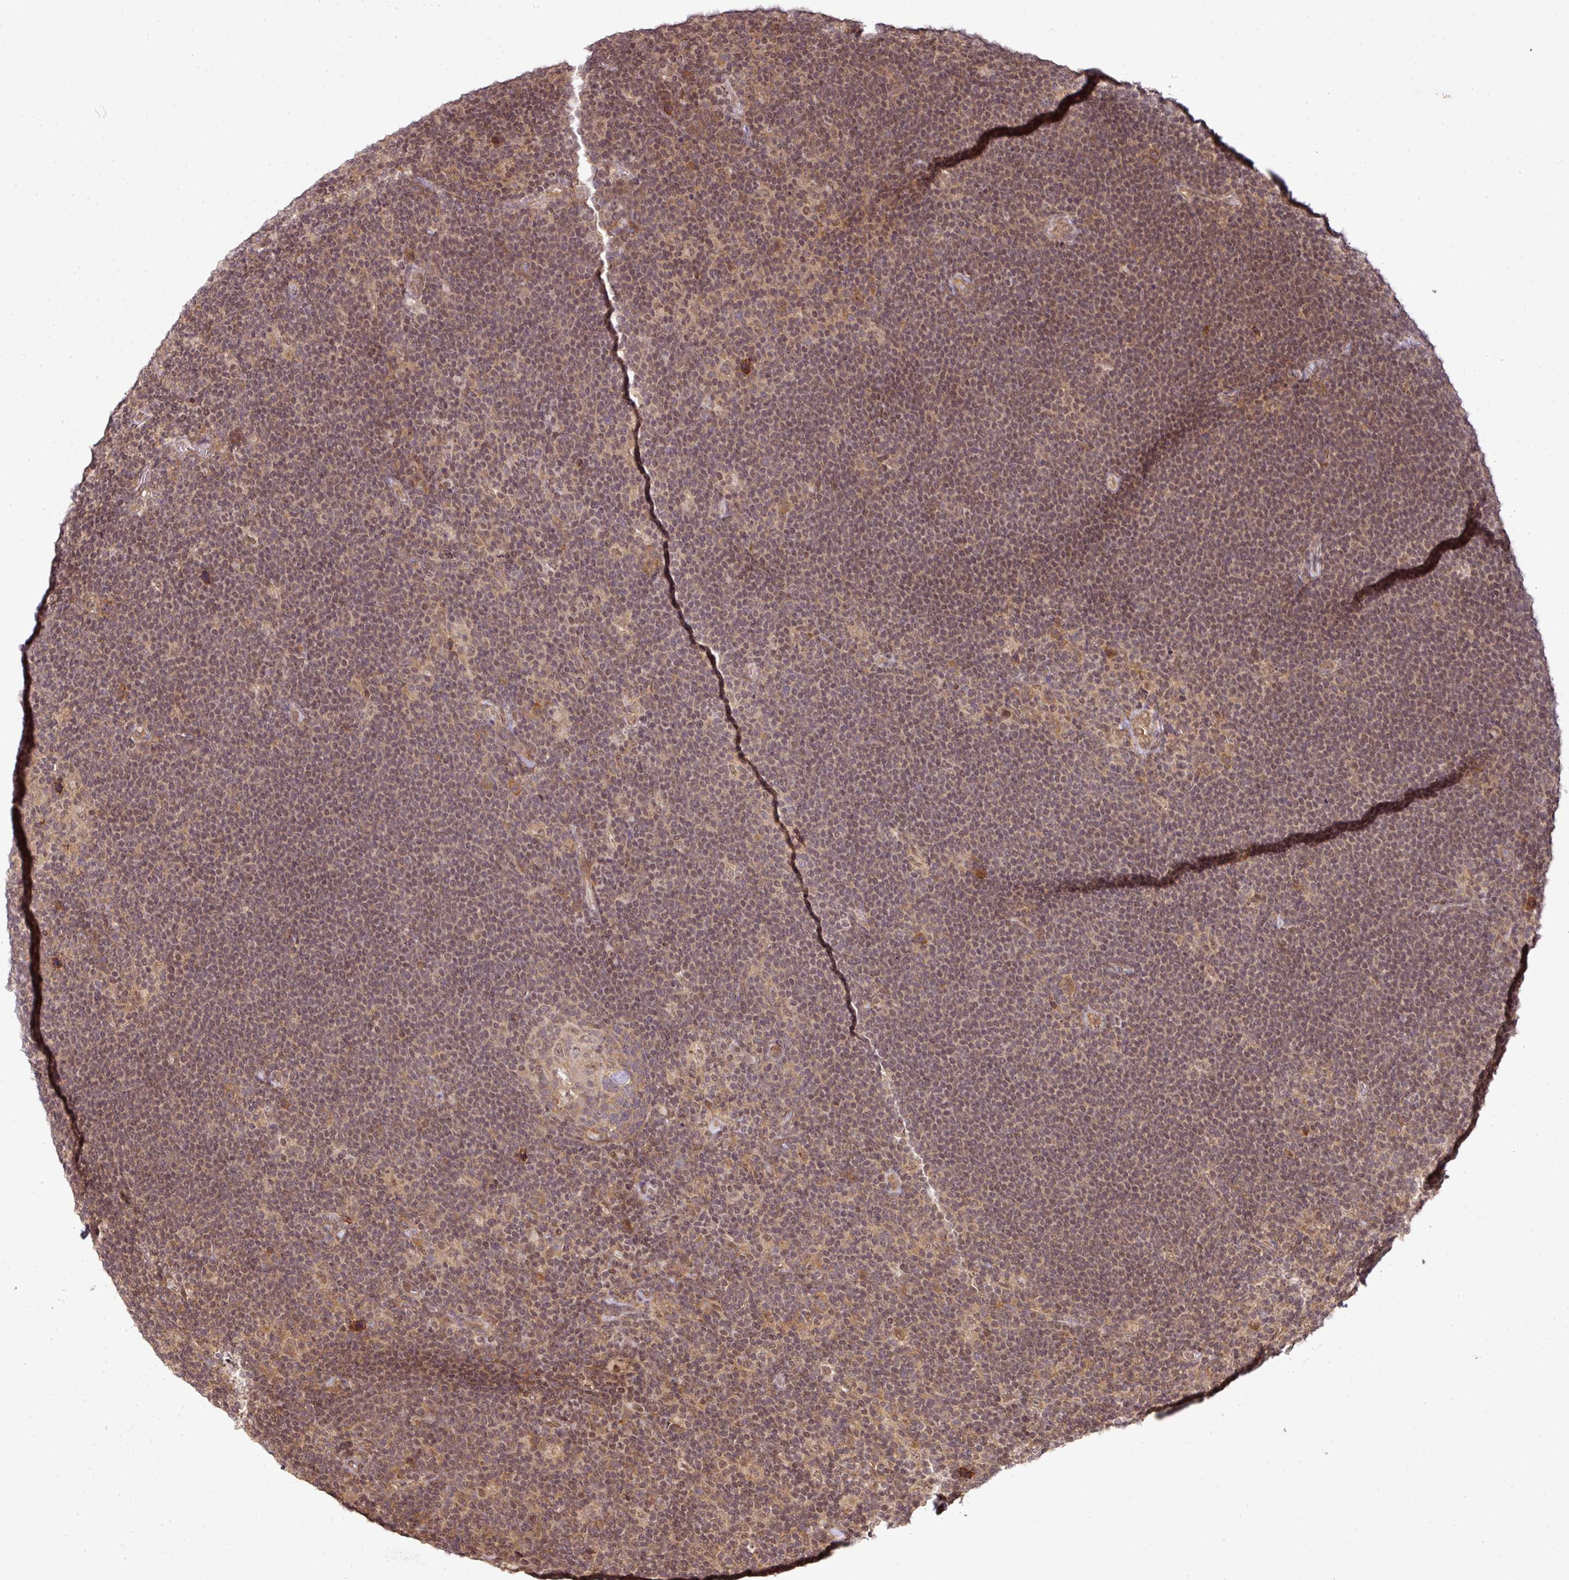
{"staining": {"intensity": "moderate", "quantity": ">75%", "location": "cytoplasmic/membranous"}, "tissue": "lymphoma", "cell_type": "Tumor cells", "image_type": "cancer", "snomed": [{"axis": "morphology", "description": "Hodgkin's disease, NOS"}, {"axis": "topography", "description": "Lymph node"}], "caption": "Human Hodgkin's disease stained with a brown dye shows moderate cytoplasmic/membranous positive positivity in approximately >75% of tumor cells.", "gene": "ANKRD18A", "patient": {"sex": "female", "age": 57}}